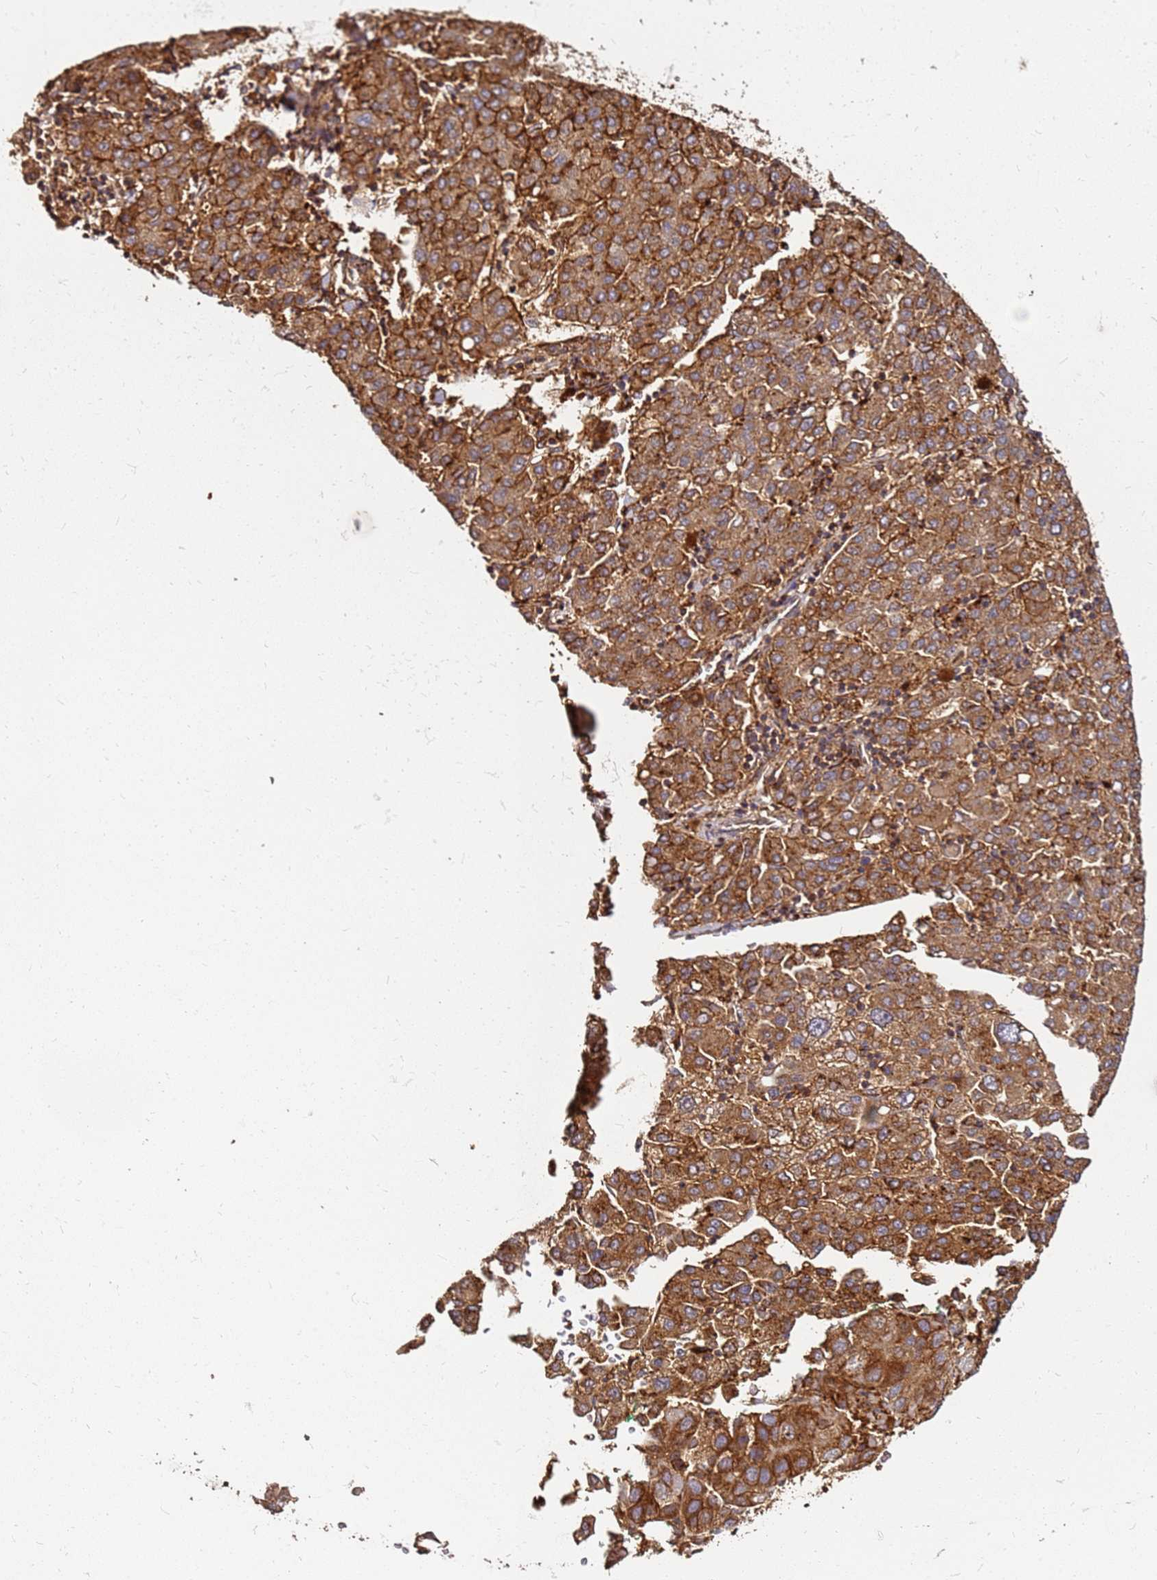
{"staining": {"intensity": "strong", "quantity": ">75%", "location": "cytoplasmic/membranous"}, "tissue": "liver cancer", "cell_type": "Tumor cells", "image_type": "cancer", "snomed": [{"axis": "morphology", "description": "Carcinoma, Hepatocellular, NOS"}, {"axis": "topography", "description": "Liver"}], "caption": "IHC (DAB (3,3'-diaminobenzidine)) staining of liver hepatocellular carcinoma reveals strong cytoplasmic/membranous protein expression in about >75% of tumor cells.", "gene": "DVL3", "patient": {"sex": "male", "age": 65}}